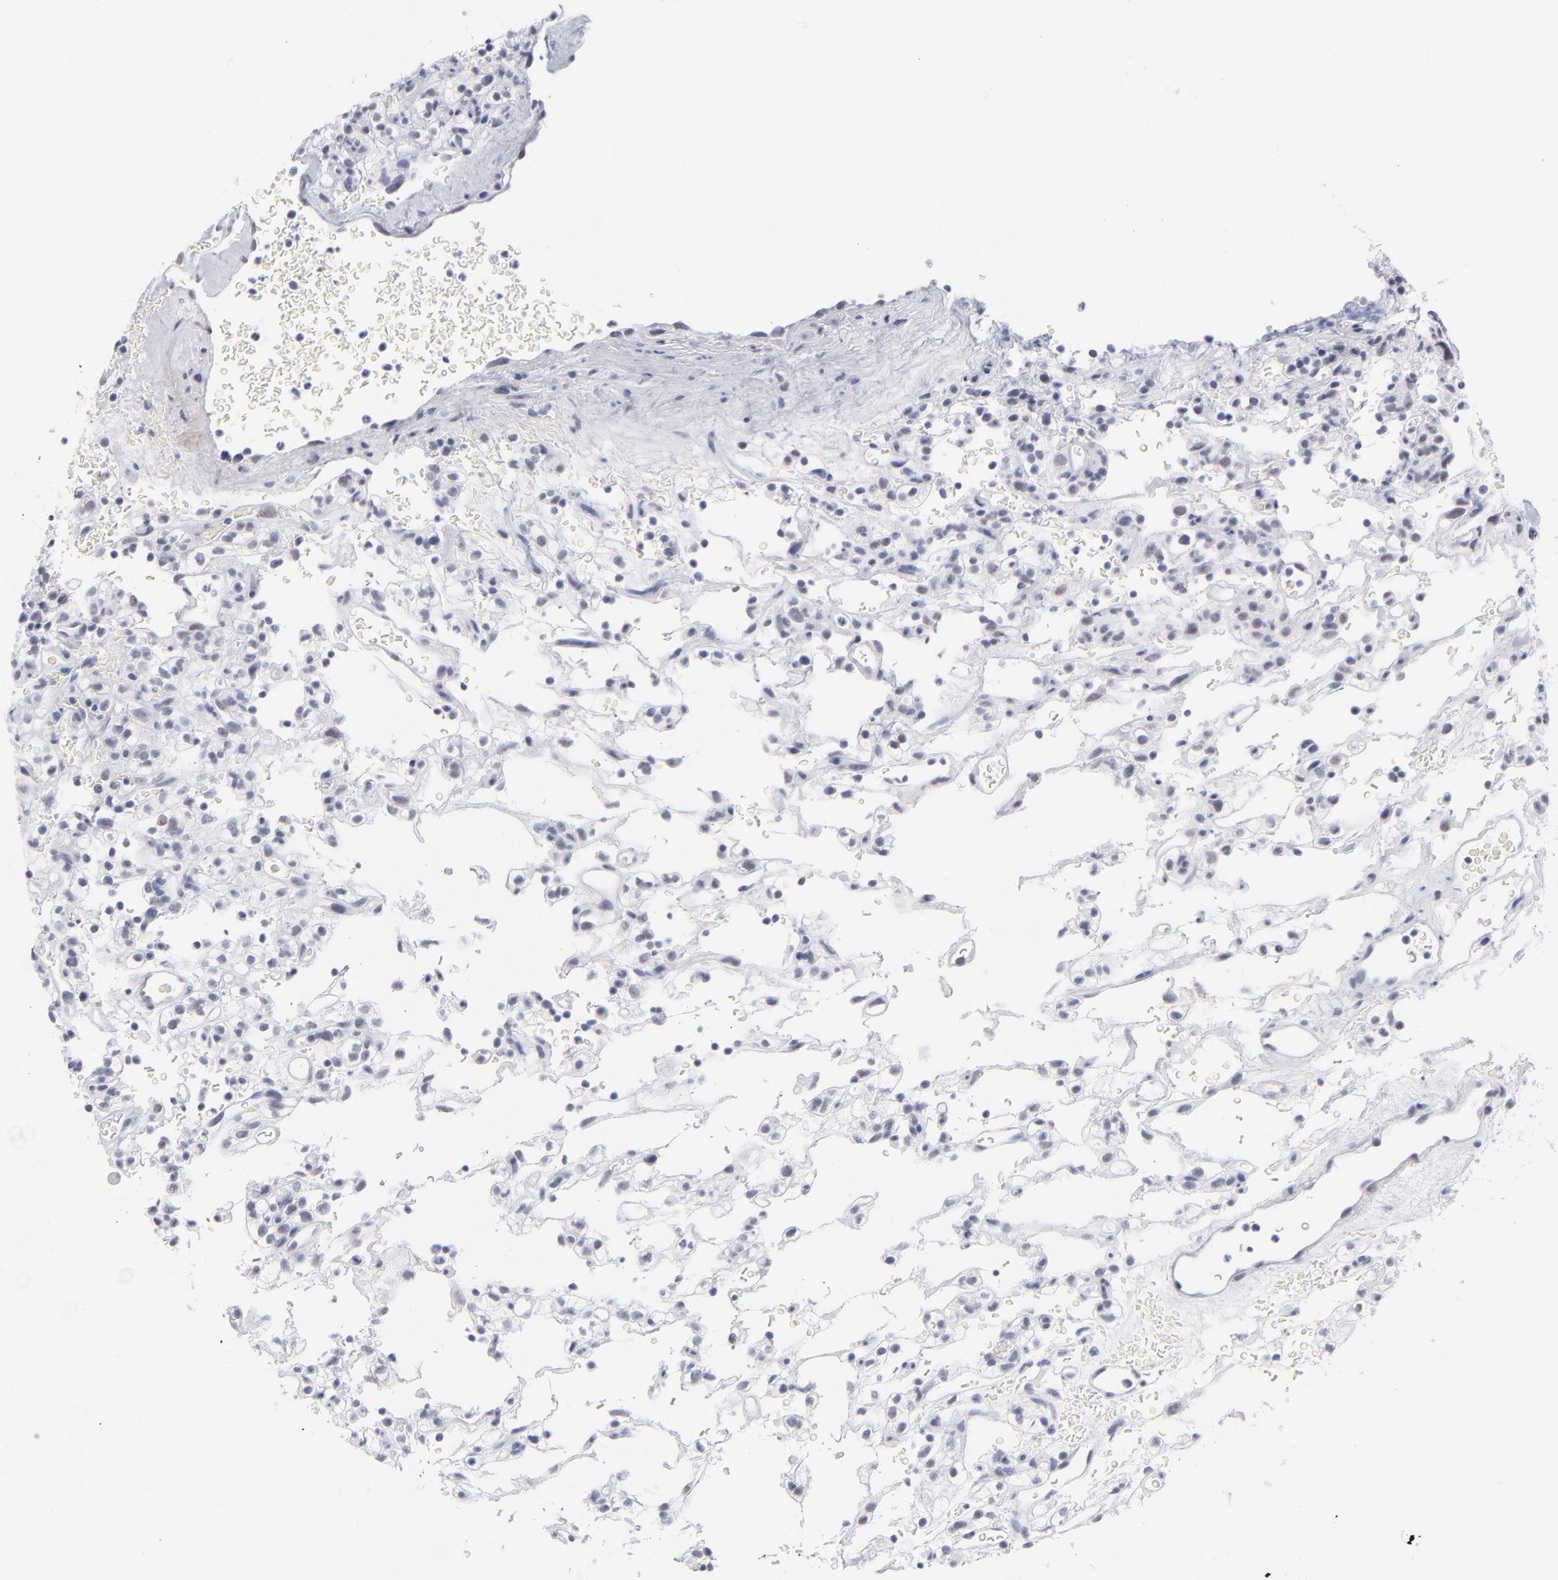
{"staining": {"intensity": "weak", "quantity": "<25%", "location": "nuclear"}, "tissue": "renal cancer", "cell_type": "Tumor cells", "image_type": "cancer", "snomed": [{"axis": "morphology", "description": "Normal tissue, NOS"}, {"axis": "morphology", "description": "Adenocarcinoma, NOS"}, {"axis": "topography", "description": "Kidney"}], "caption": "An image of renal cancer (adenocarcinoma) stained for a protein displays no brown staining in tumor cells.", "gene": "SNRPB", "patient": {"sex": "female", "age": 72}}